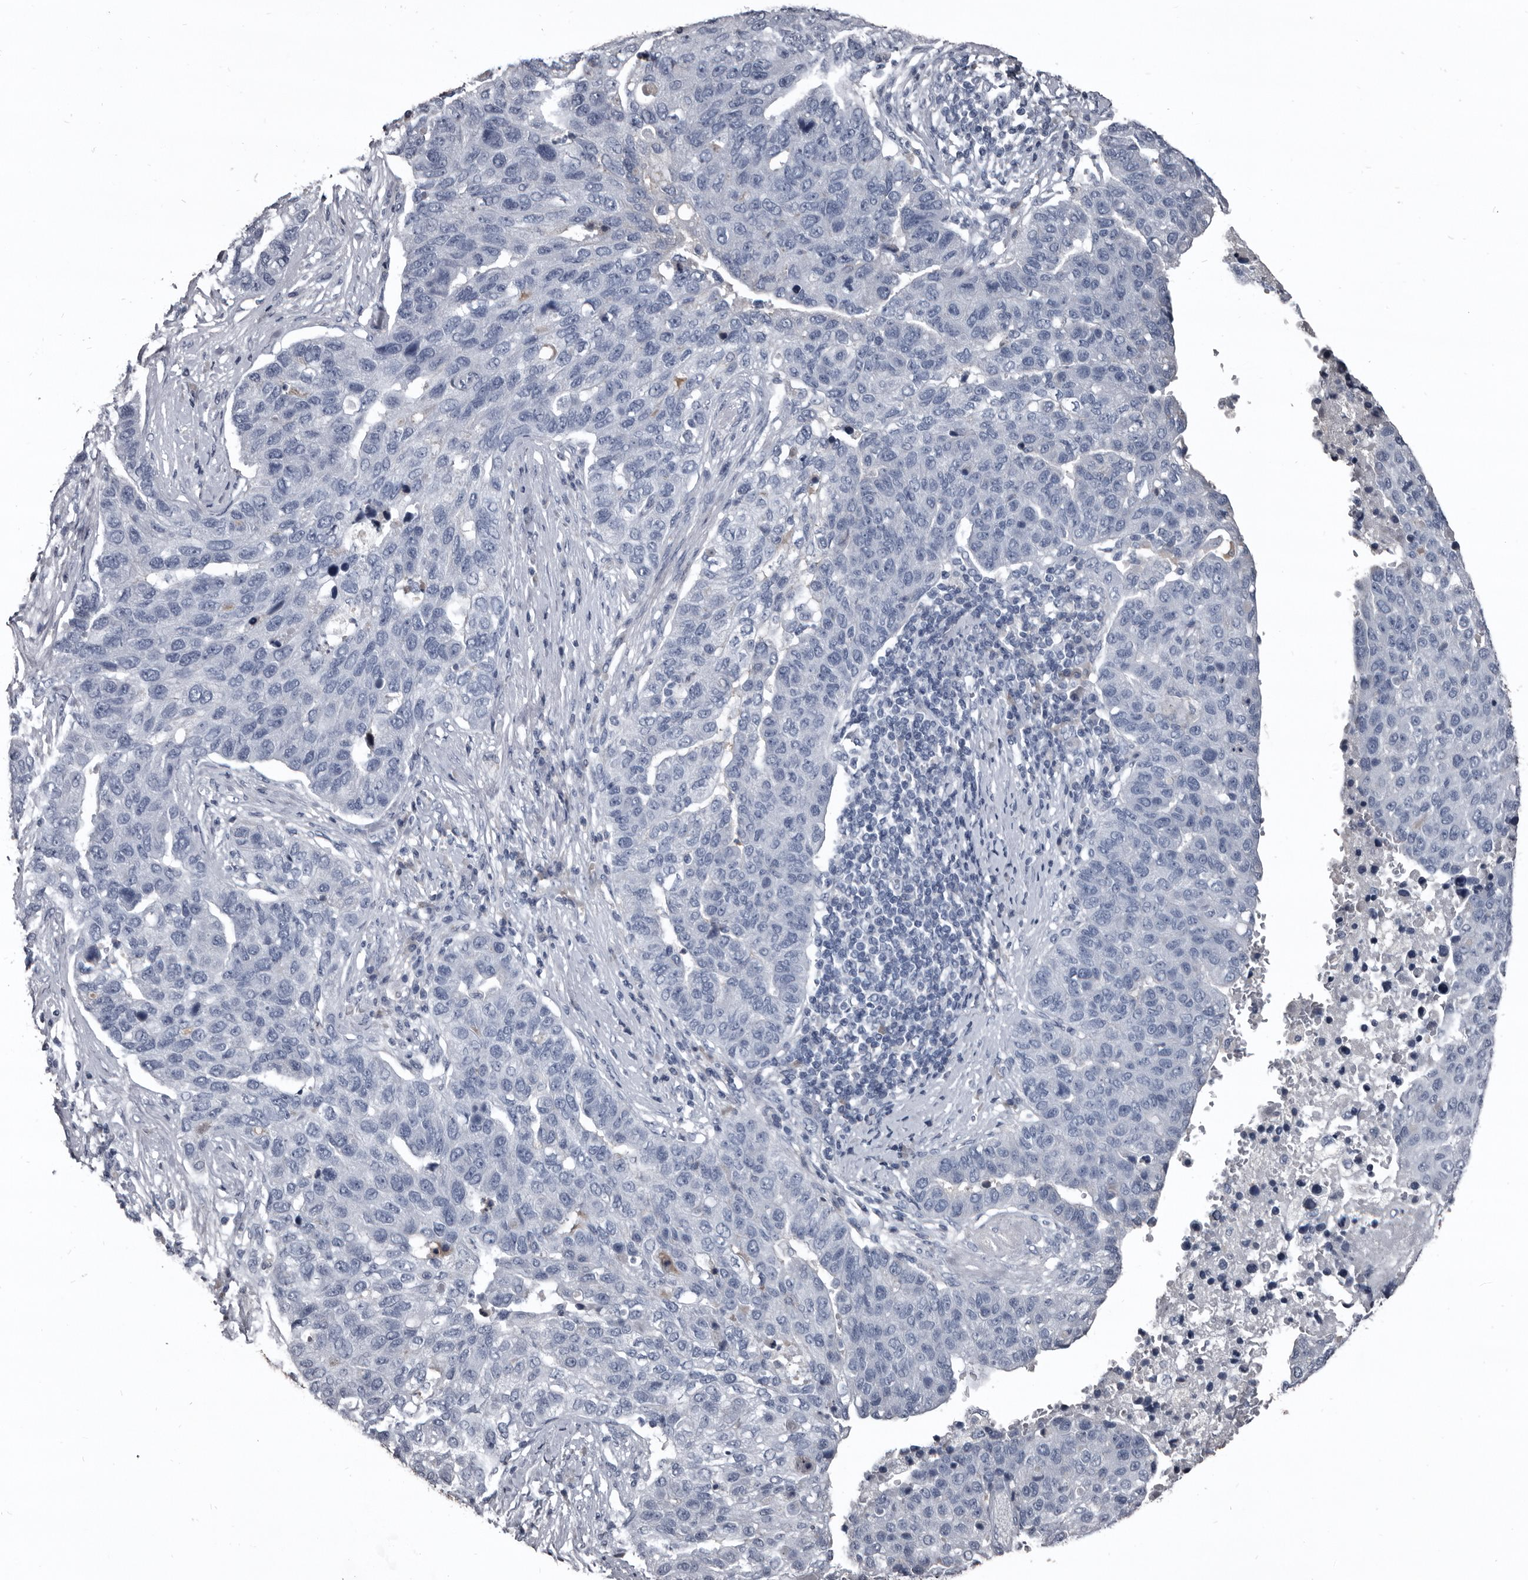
{"staining": {"intensity": "negative", "quantity": "none", "location": "none"}, "tissue": "pancreatic cancer", "cell_type": "Tumor cells", "image_type": "cancer", "snomed": [{"axis": "morphology", "description": "Adenocarcinoma, NOS"}, {"axis": "topography", "description": "Pancreas"}], "caption": "Adenocarcinoma (pancreatic) was stained to show a protein in brown. There is no significant staining in tumor cells. (Brightfield microscopy of DAB IHC at high magnification).", "gene": "GREB1", "patient": {"sex": "female", "age": 61}}